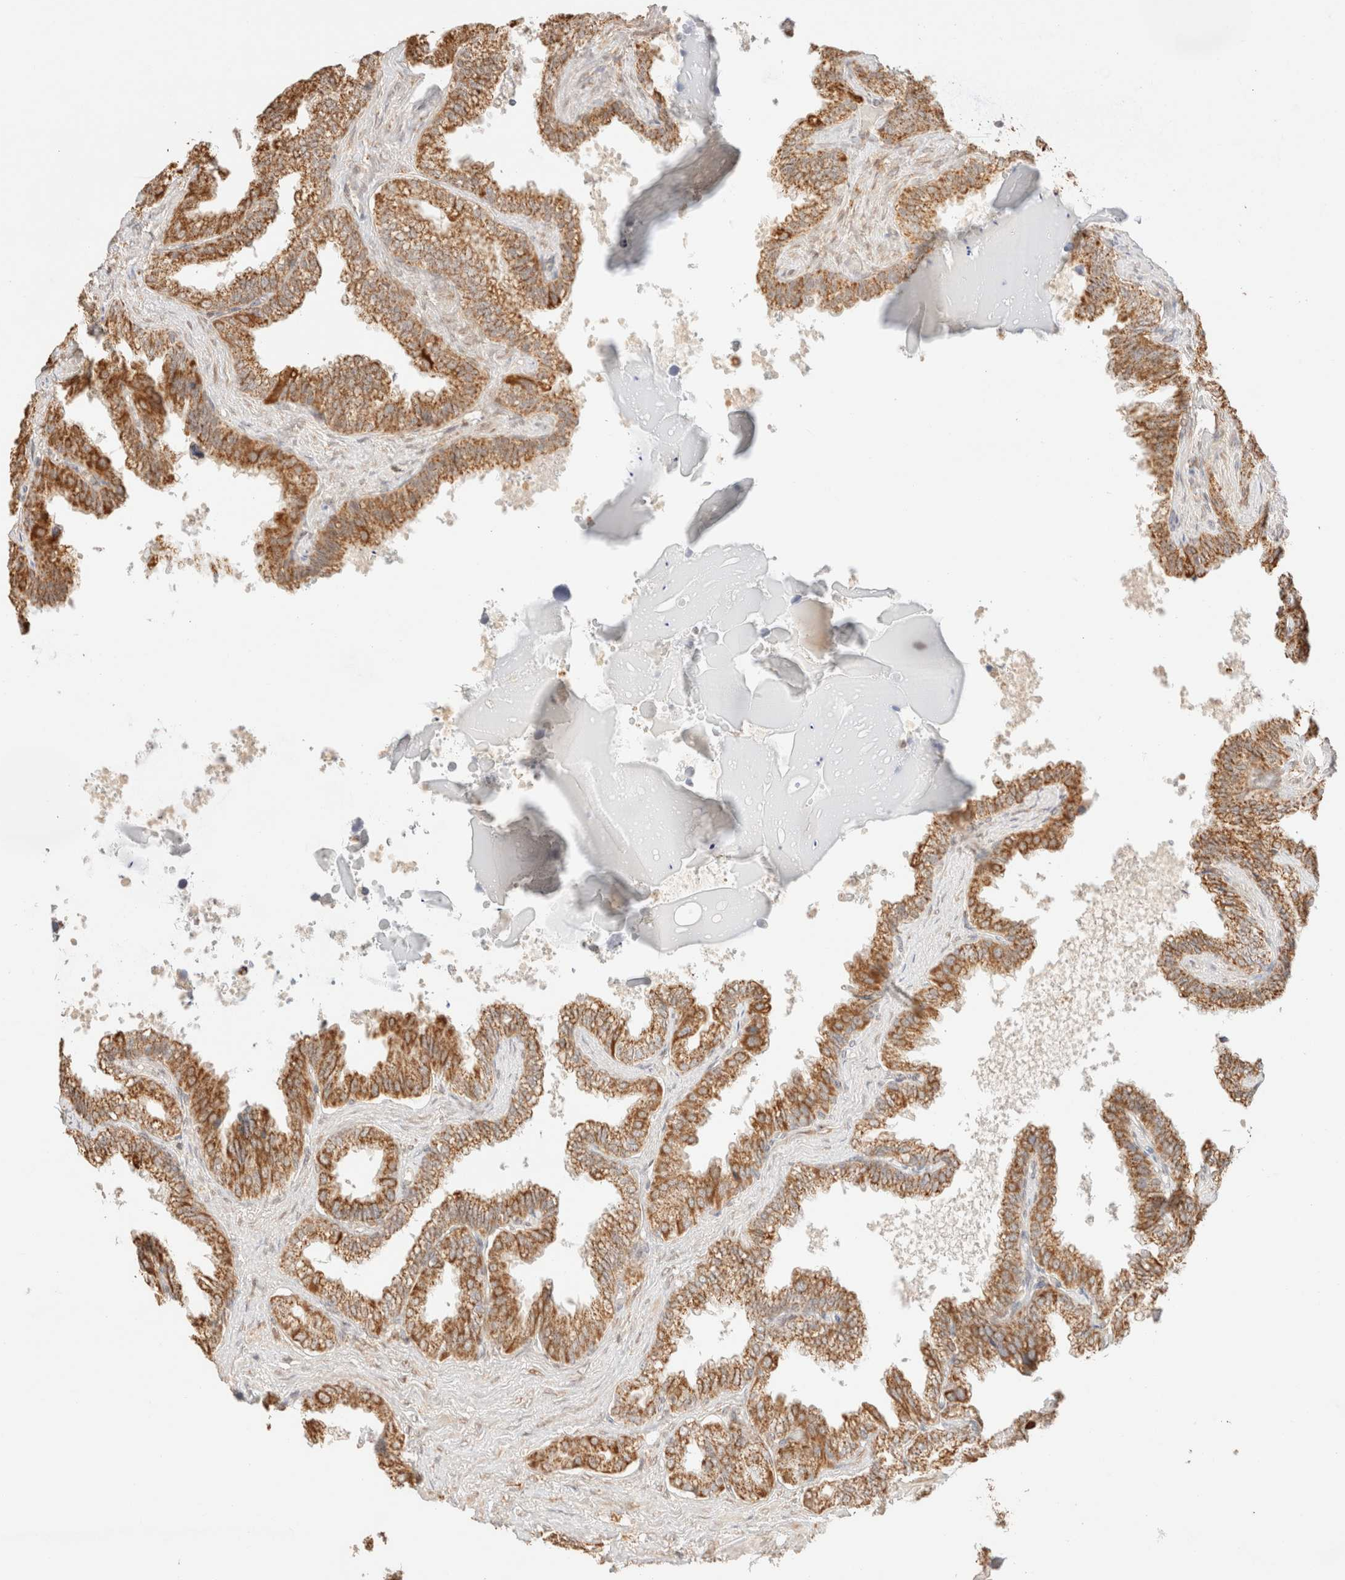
{"staining": {"intensity": "moderate", "quantity": ">75%", "location": "cytoplasmic/membranous"}, "tissue": "seminal vesicle", "cell_type": "Glandular cells", "image_type": "normal", "snomed": [{"axis": "morphology", "description": "Normal tissue, NOS"}, {"axis": "topography", "description": "Seminal veicle"}], "caption": "Protein expression analysis of benign seminal vesicle shows moderate cytoplasmic/membranous staining in about >75% of glandular cells.", "gene": "TACO1", "patient": {"sex": "male", "age": 46}}